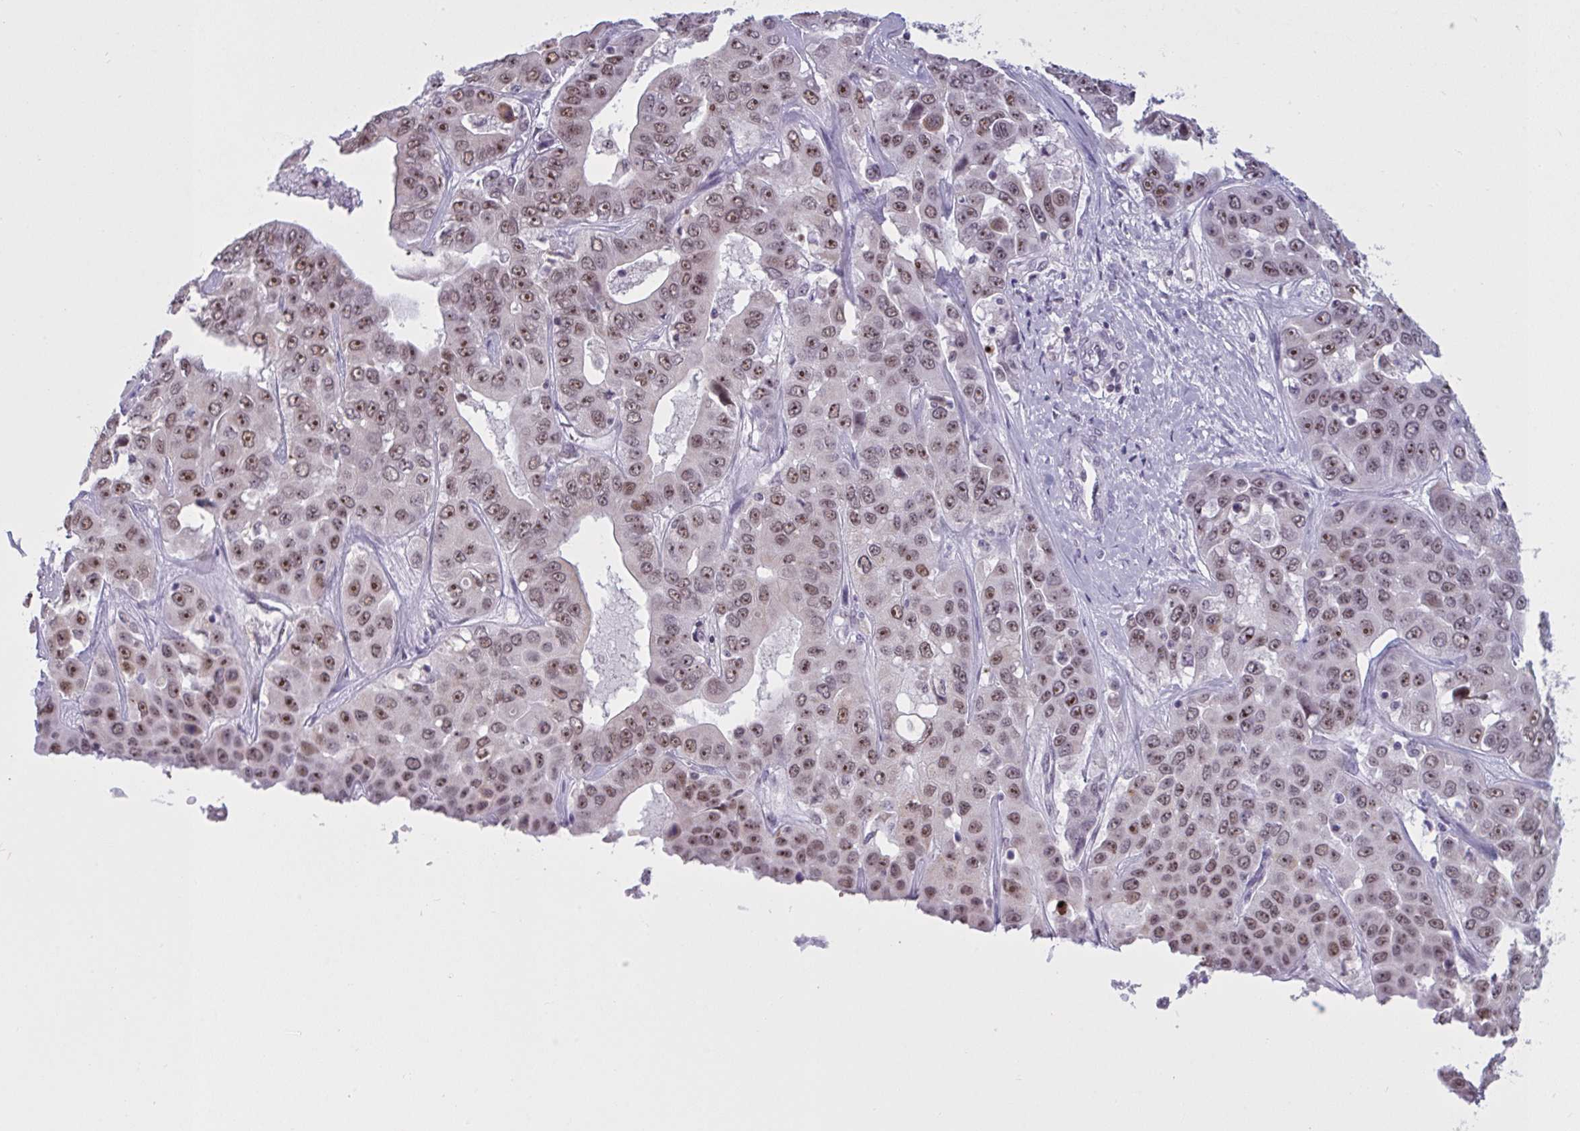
{"staining": {"intensity": "moderate", "quantity": ">75%", "location": "nuclear"}, "tissue": "liver cancer", "cell_type": "Tumor cells", "image_type": "cancer", "snomed": [{"axis": "morphology", "description": "Cholangiocarcinoma"}, {"axis": "topography", "description": "Liver"}], "caption": "Immunohistochemical staining of human liver cholangiocarcinoma shows medium levels of moderate nuclear protein positivity in about >75% of tumor cells.", "gene": "TGM6", "patient": {"sex": "female", "age": 52}}